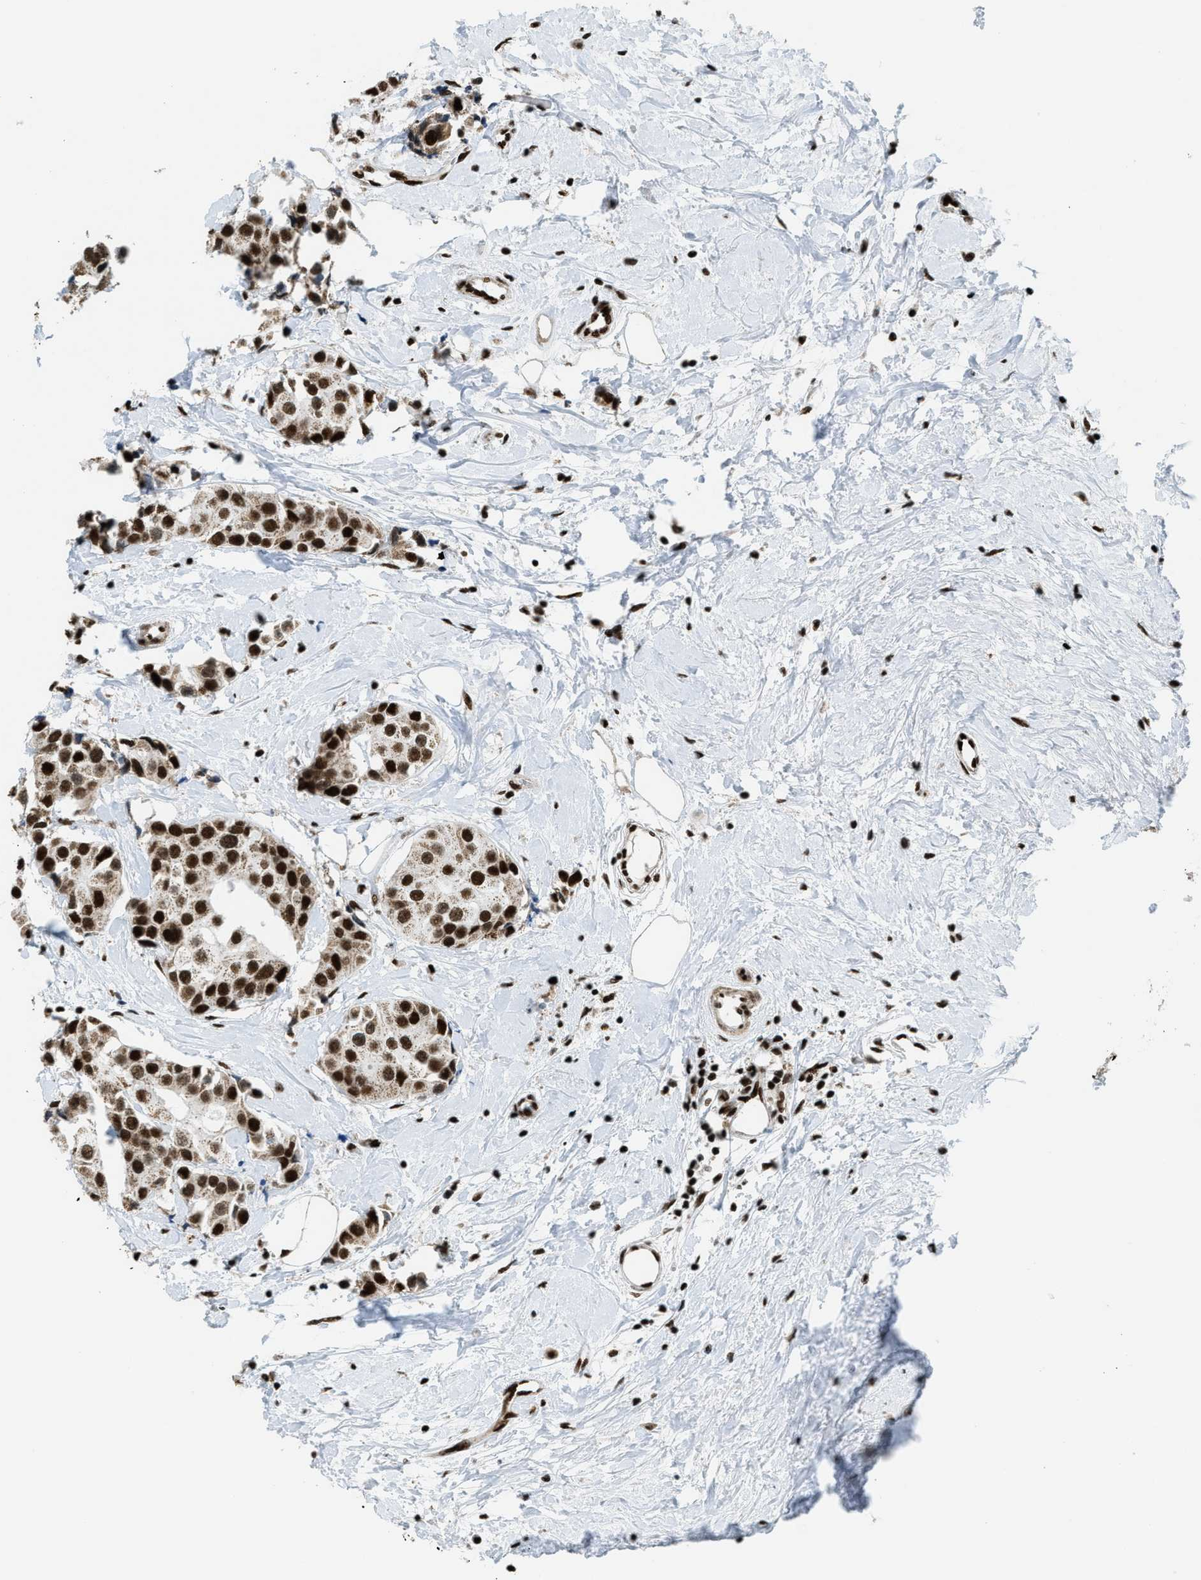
{"staining": {"intensity": "strong", "quantity": ">75%", "location": "cytoplasmic/membranous,nuclear"}, "tissue": "breast cancer", "cell_type": "Tumor cells", "image_type": "cancer", "snomed": [{"axis": "morphology", "description": "Normal tissue, NOS"}, {"axis": "morphology", "description": "Duct carcinoma"}, {"axis": "topography", "description": "Breast"}], "caption": "High-power microscopy captured an immunohistochemistry image of breast cancer, revealing strong cytoplasmic/membranous and nuclear positivity in about >75% of tumor cells.", "gene": "GABPB1", "patient": {"sex": "female", "age": 39}}